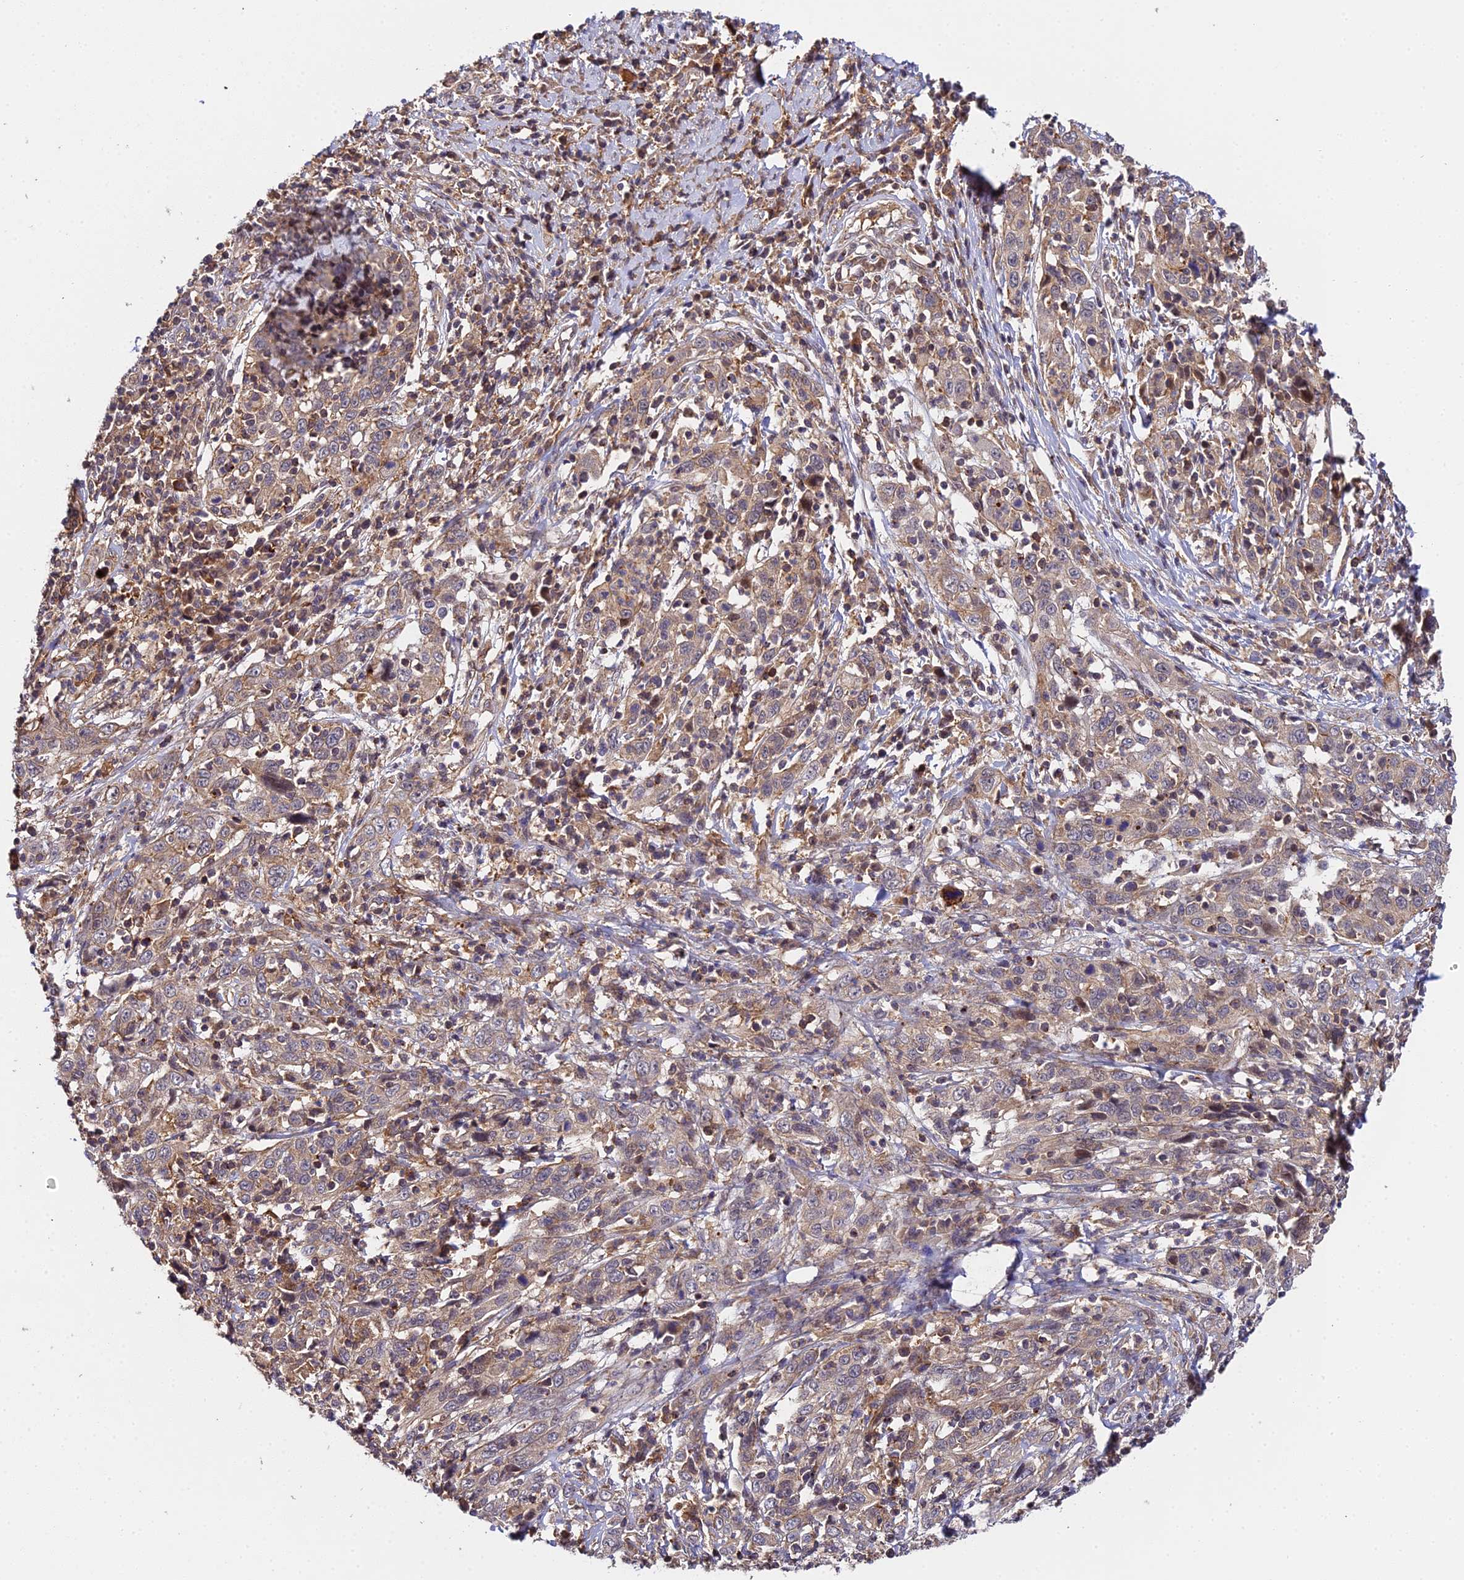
{"staining": {"intensity": "weak", "quantity": "25%-75%", "location": "cytoplasmic/membranous"}, "tissue": "cervical cancer", "cell_type": "Tumor cells", "image_type": "cancer", "snomed": [{"axis": "morphology", "description": "Squamous cell carcinoma, NOS"}, {"axis": "topography", "description": "Cervix"}], "caption": "DAB (3,3'-diaminobenzidine) immunohistochemical staining of cervical cancer (squamous cell carcinoma) reveals weak cytoplasmic/membranous protein positivity in about 25%-75% of tumor cells.", "gene": "ZBED8", "patient": {"sex": "female", "age": 46}}